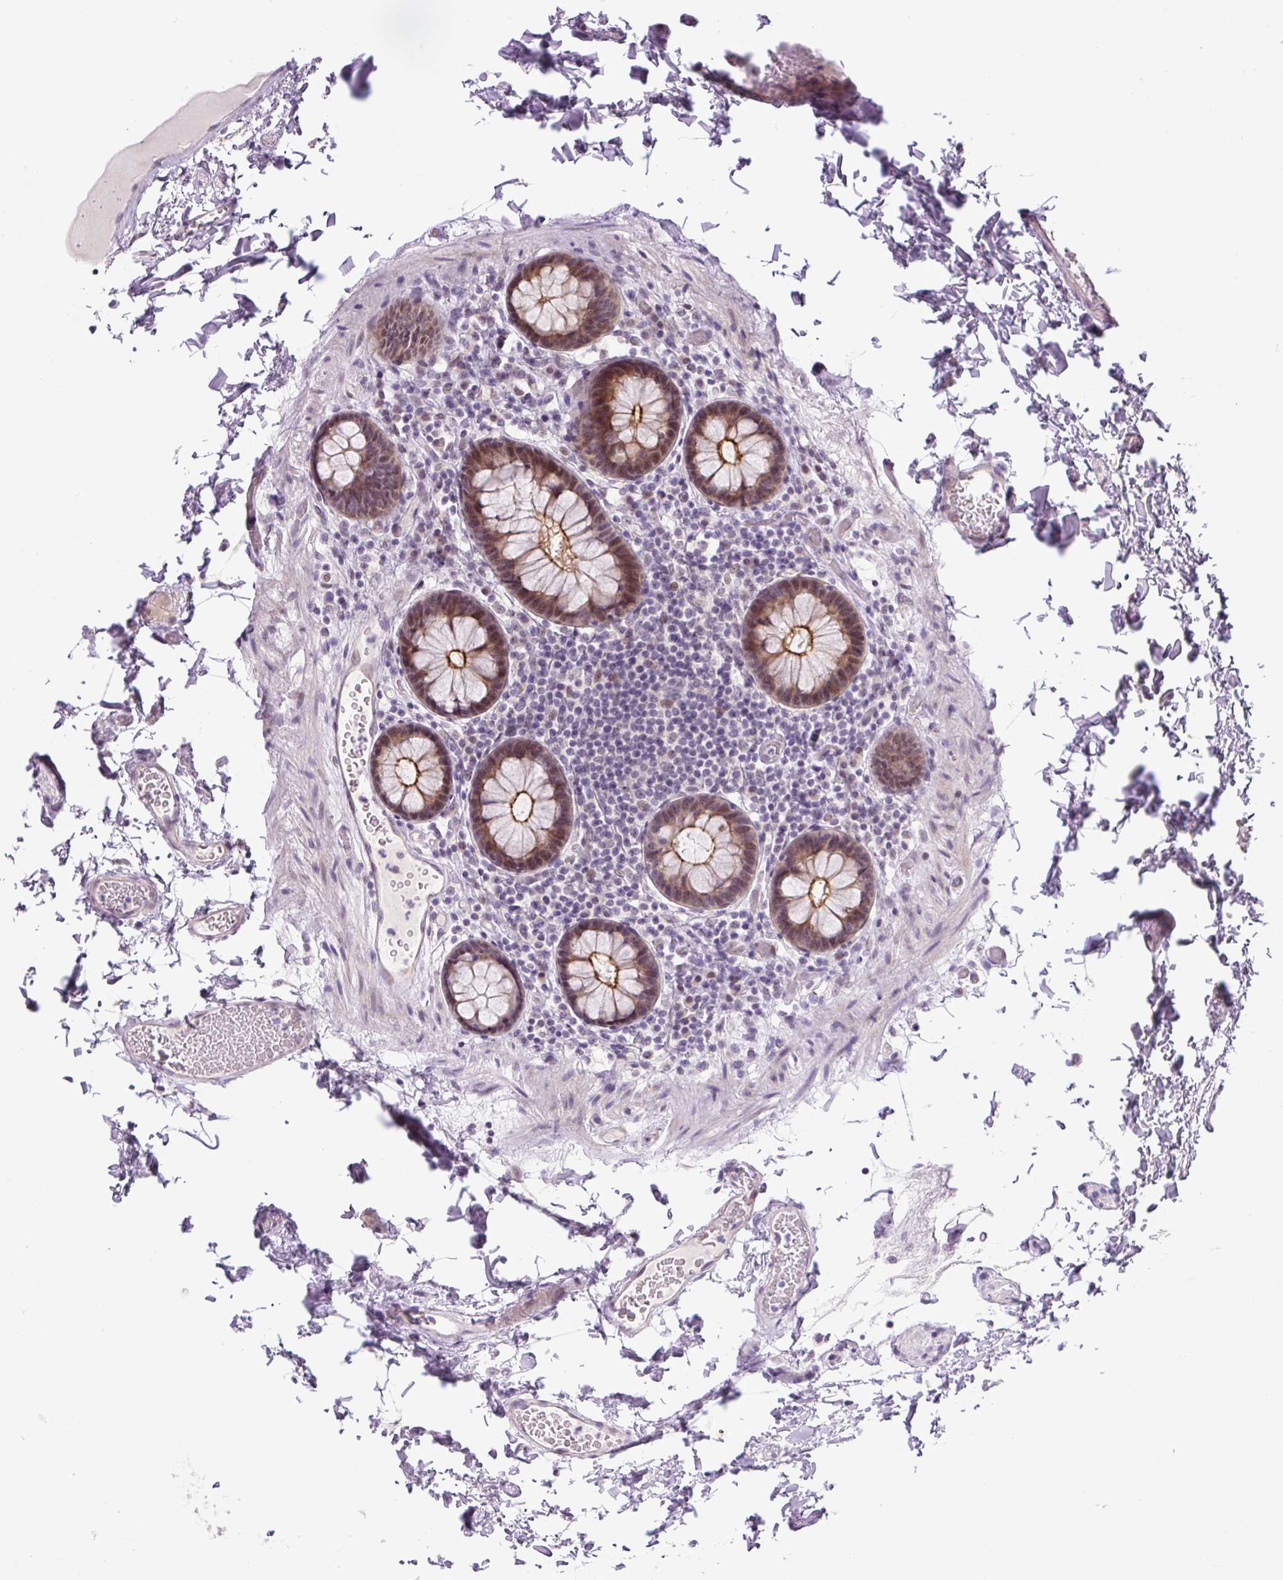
{"staining": {"intensity": "negative", "quantity": "none", "location": "none"}, "tissue": "colon", "cell_type": "Endothelial cells", "image_type": "normal", "snomed": [{"axis": "morphology", "description": "Normal tissue, NOS"}, {"axis": "topography", "description": "Colon"}, {"axis": "topography", "description": "Peripheral nerve tissue"}], "caption": "Colon was stained to show a protein in brown. There is no significant expression in endothelial cells. Brightfield microscopy of IHC stained with DAB (brown) and hematoxylin (blue), captured at high magnification.", "gene": "ICE1", "patient": {"sex": "male", "age": 84}}